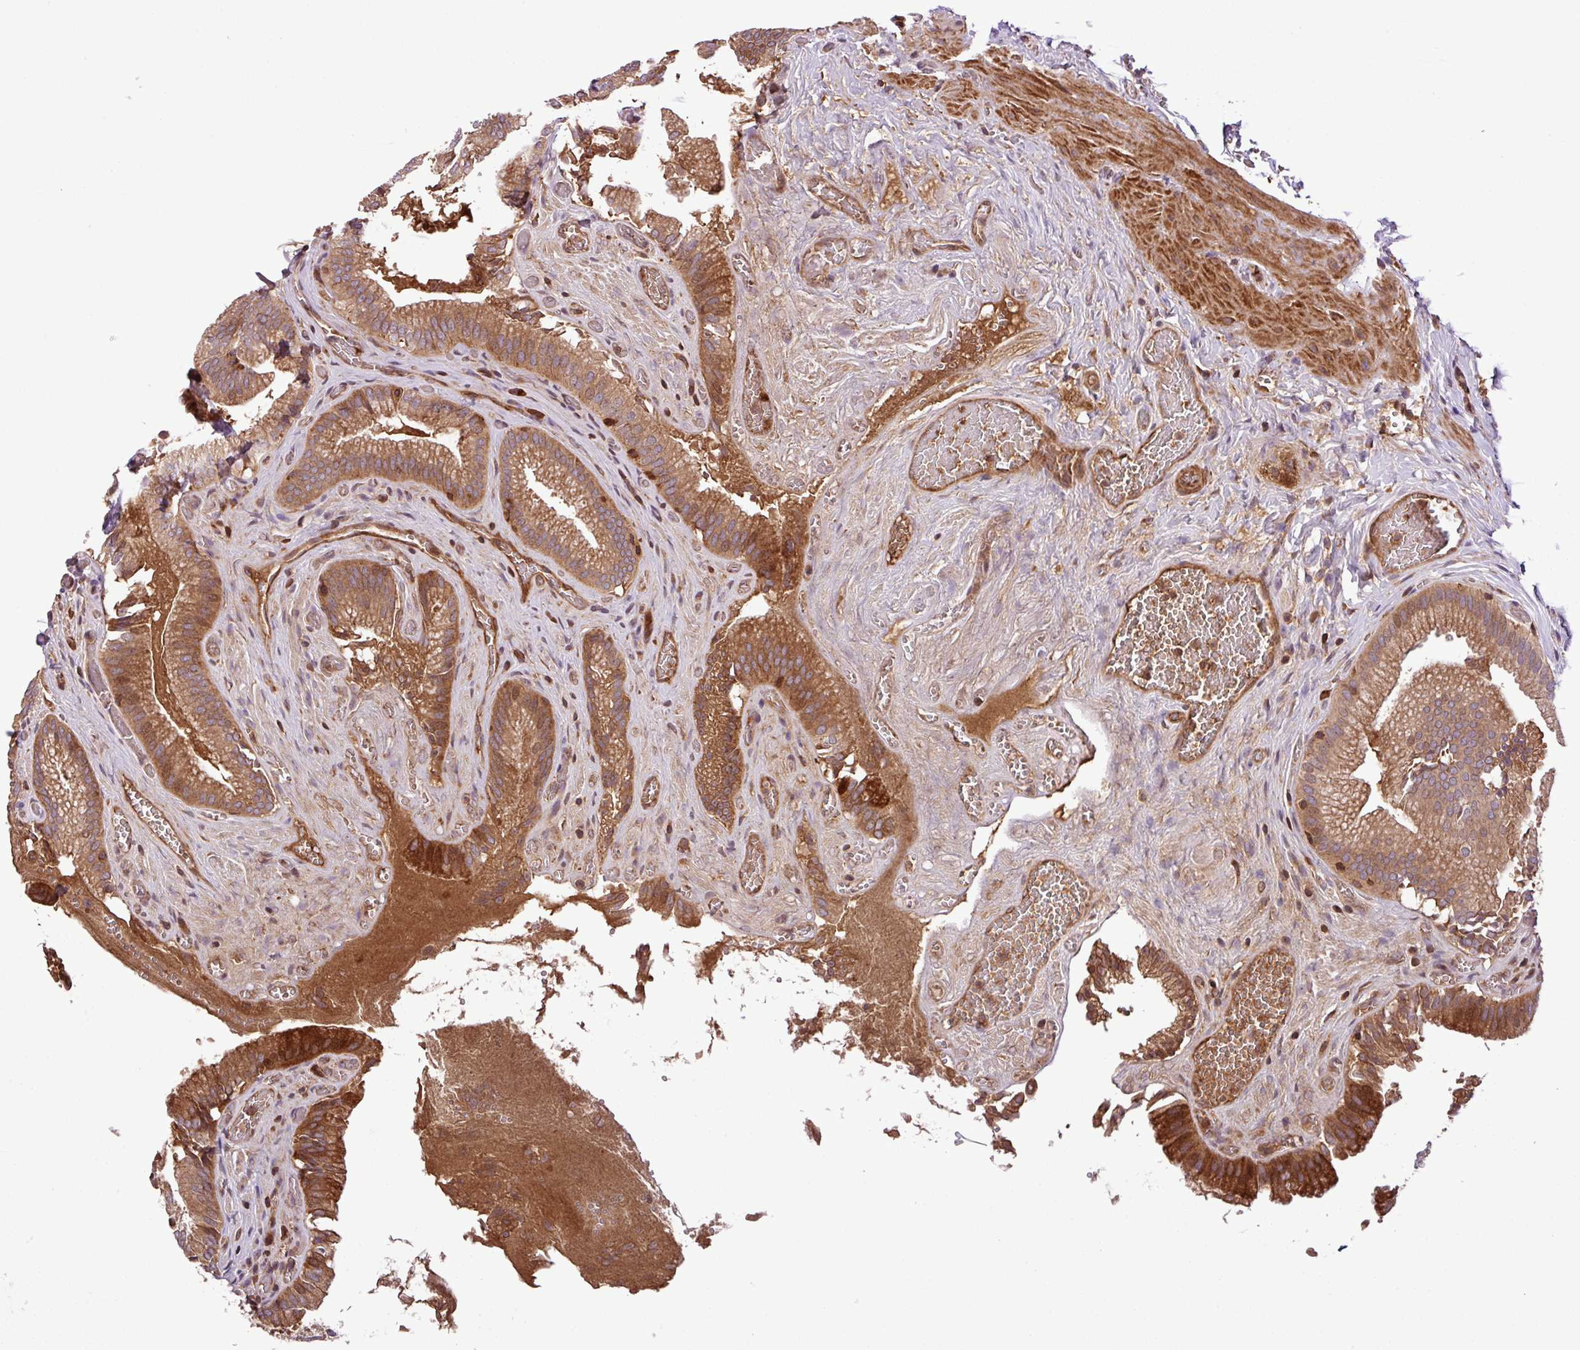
{"staining": {"intensity": "moderate", "quantity": ">75%", "location": "cytoplasmic/membranous"}, "tissue": "gallbladder", "cell_type": "Glandular cells", "image_type": "normal", "snomed": [{"axis": "morphology", "description": "Normal tissue, NOS"}, {"axis": "topography", "description": "Gallbladder"}, {"axis": "topography", "description": "Peripheral nerve tissue"}], "caption": "Brown immunohistochemical staining in benign human gallbladder exhibits moderate cytoplasmic/membranous expression in approximately >75% of glandular cells. Immunohistochemistry stains the protein in brown and the nuclei are stained blue.", "gene": "ZNF266", "patient": {"sex": "male", "age": 17}}